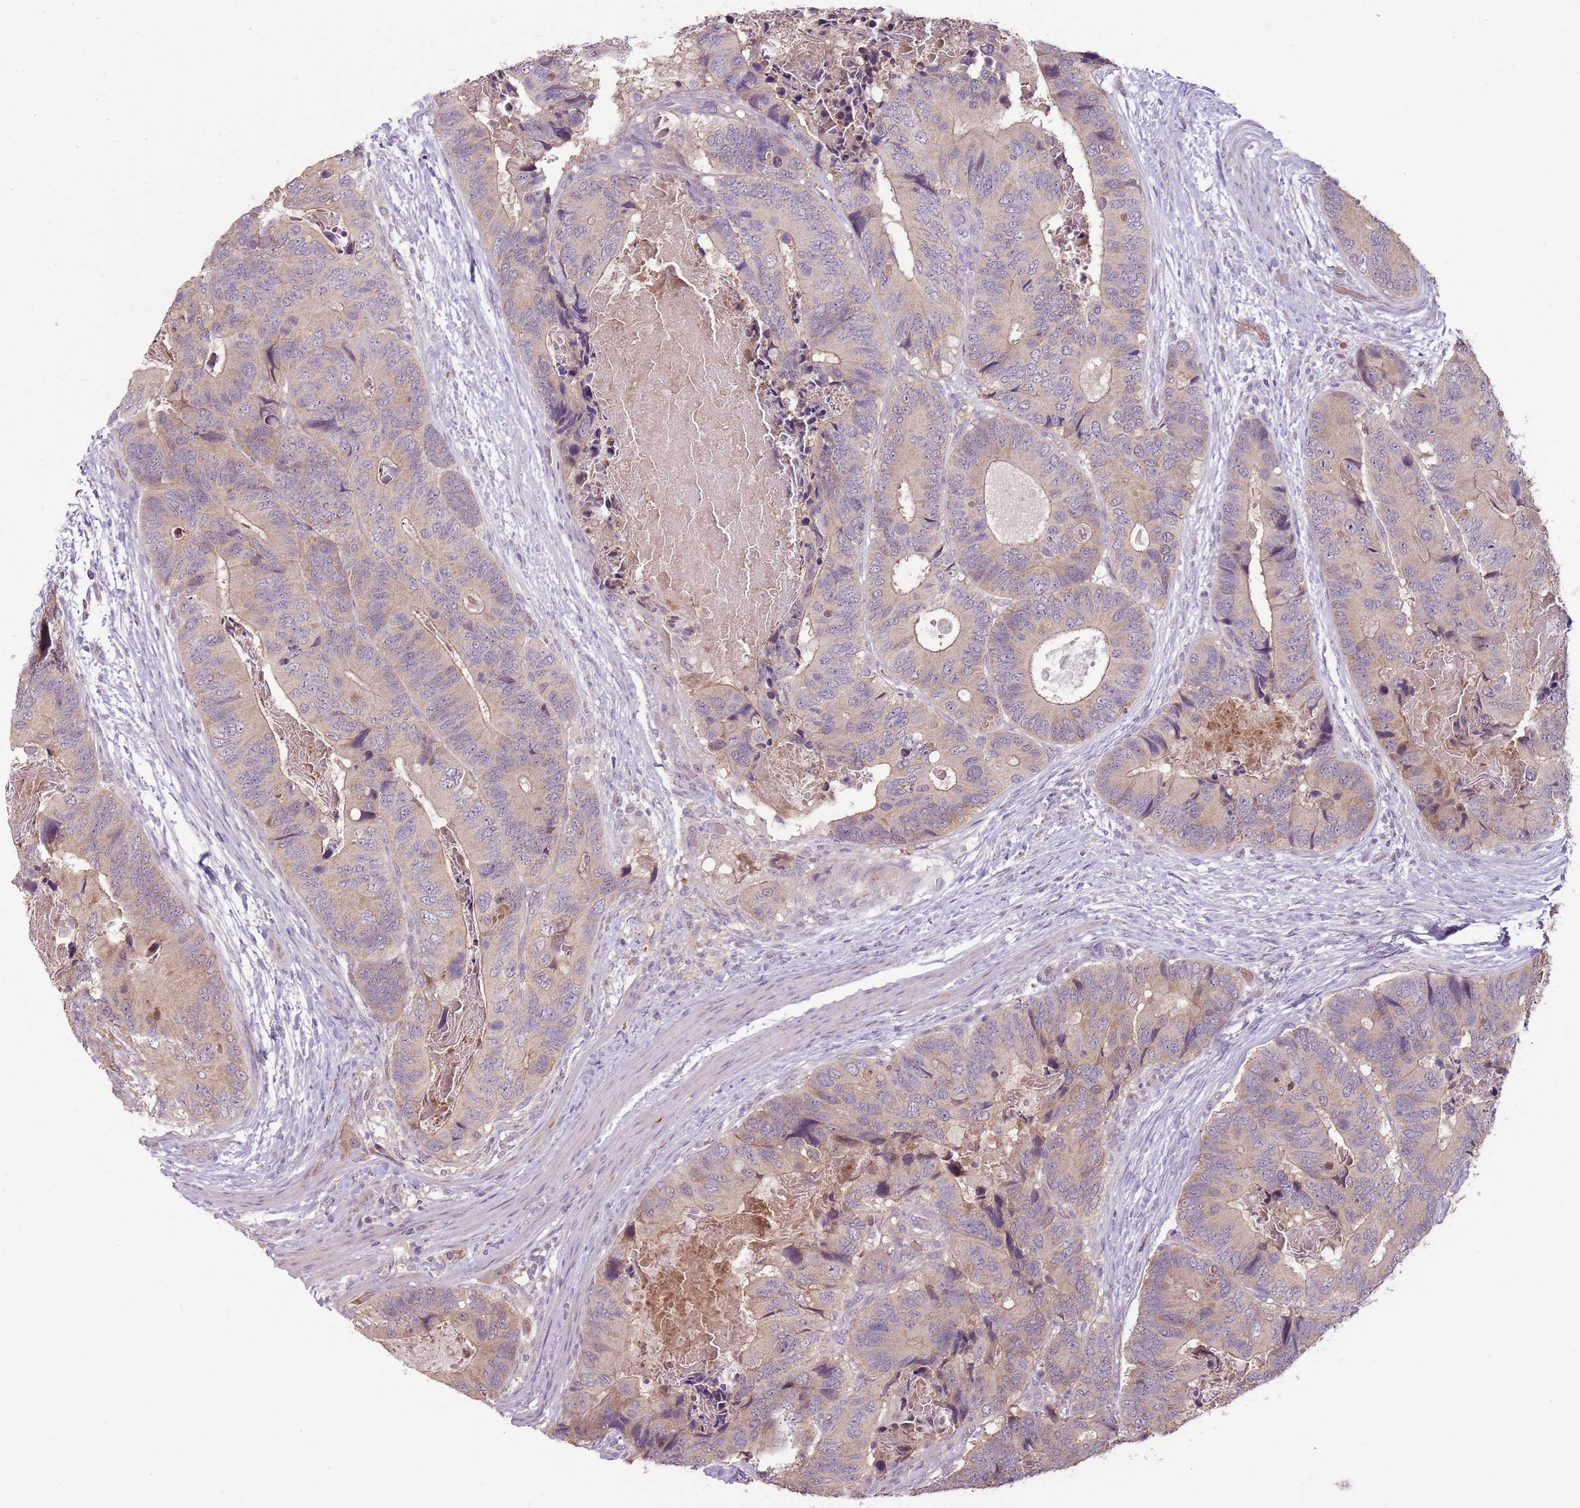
{"staining": {"intensity": "weak", "quantity": "25%-75%", "location": "cytoplasmic/membranous"}, "tissue": "colorectal cancer", "cell_type": "Tumor cells", "image_type": "cancer", "snomed": [{"axis": "morphology", "description": "Adenocarcinoma, NOS"}, {"axis": "topography", "description": "Colon"}], "caption": "Protein expression analysis of colorectal adenocarcinoma exhibits weak cytoplasmic/membranous positivity in approximately 25%-75% of tumor cells.", "gene": "TEKT4", "patient": {"sex": "male", "age": 84}}